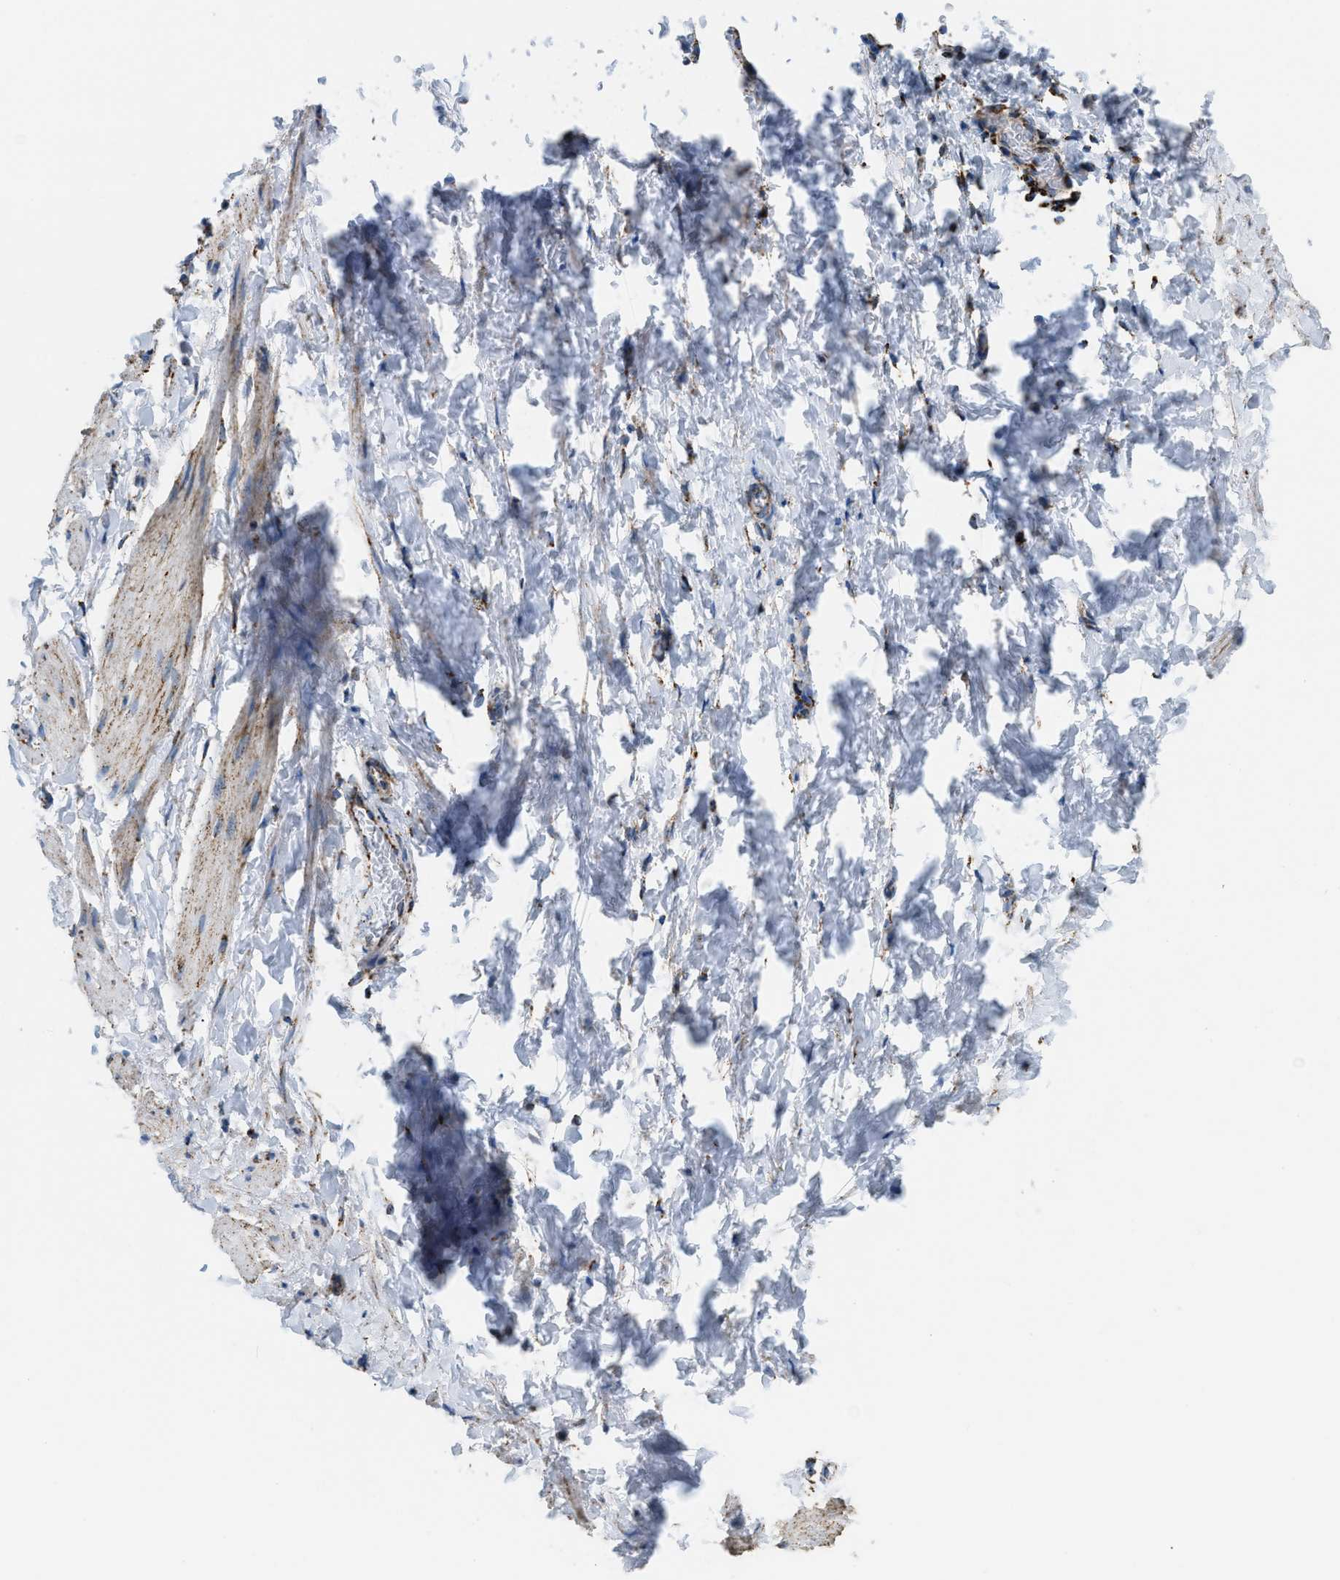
{"staining": {"intensity": "moderate", "quantity": ">75%", "location": "cytoplasmic/membranous"}, "tissue": "smooth muscle", "cell_type": "Smooth muscle cells", "image_type": "normal", "snomed": [{"axis": "morphology", "description": "Normal tissue, NOS"}, {"axis": "topography", "description": "Smooth muscle"}], "caption": "Smooth muscle cells demonstrate moderate cytoplasmic/membranous expression in approximately >75% of cells in benign smooth muscle.", "gene": "ETFB", "patient": {"sex": "male", "age": 16}}